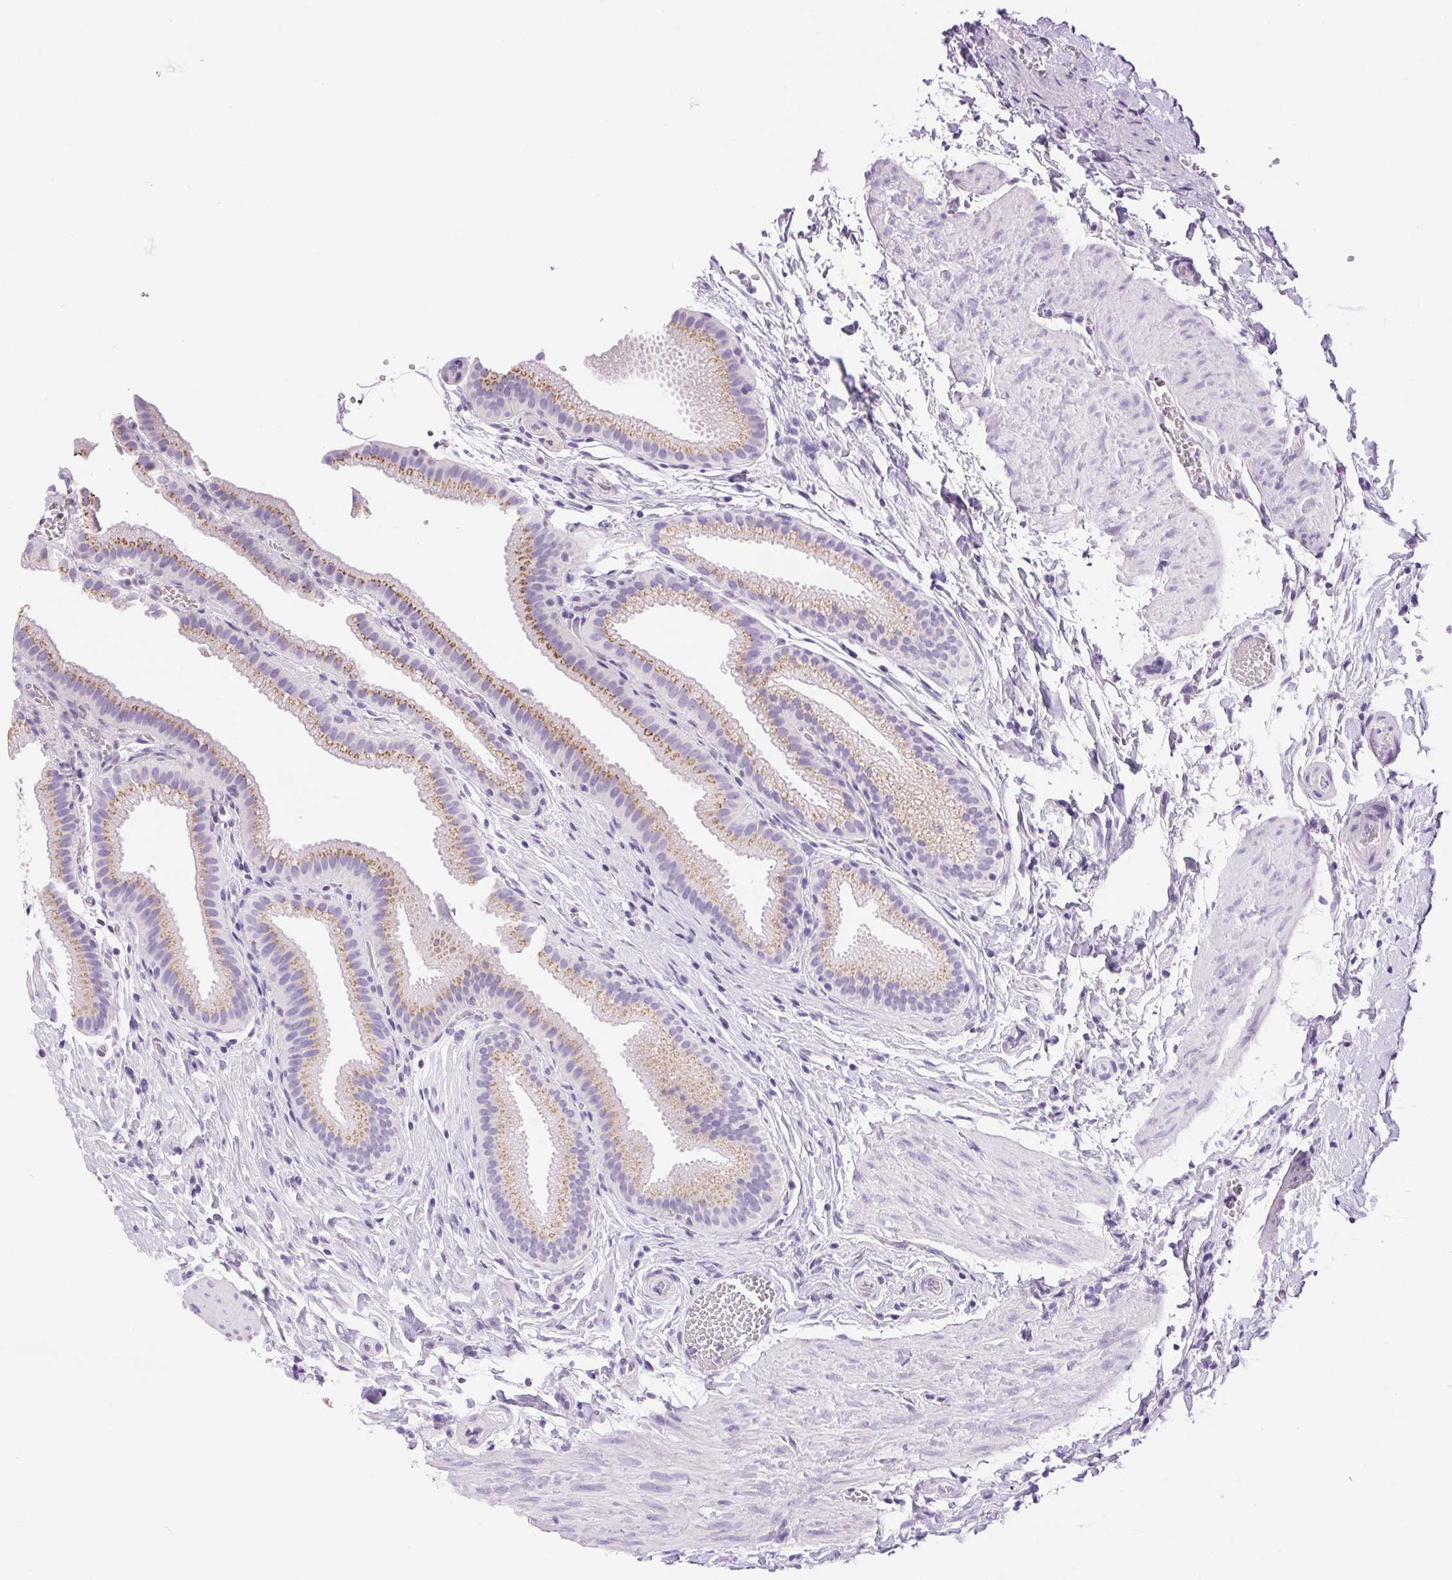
{"staining": {"intensity": "moderate", "quantity": "25%-75%", "location": "cytoplasmic/membranous"}, "tissue": "gallbladder", "cell_type": "Glandular cells", "image_type": "normal", "snomed": [{"axis": "morphology", "description": "Normal tissue, NOS"}, {"axis": "topography", "description": "Gallbladder"}], "caption": "Moderate cytoplasmic/membranous staining for a protein is present in approximately 25%-75% of glandular cells of normal gallbladder using immunohistochemistry (IHC).", "gene": "SERPINB3", "patient": {"sex": "female", "age": 63}}